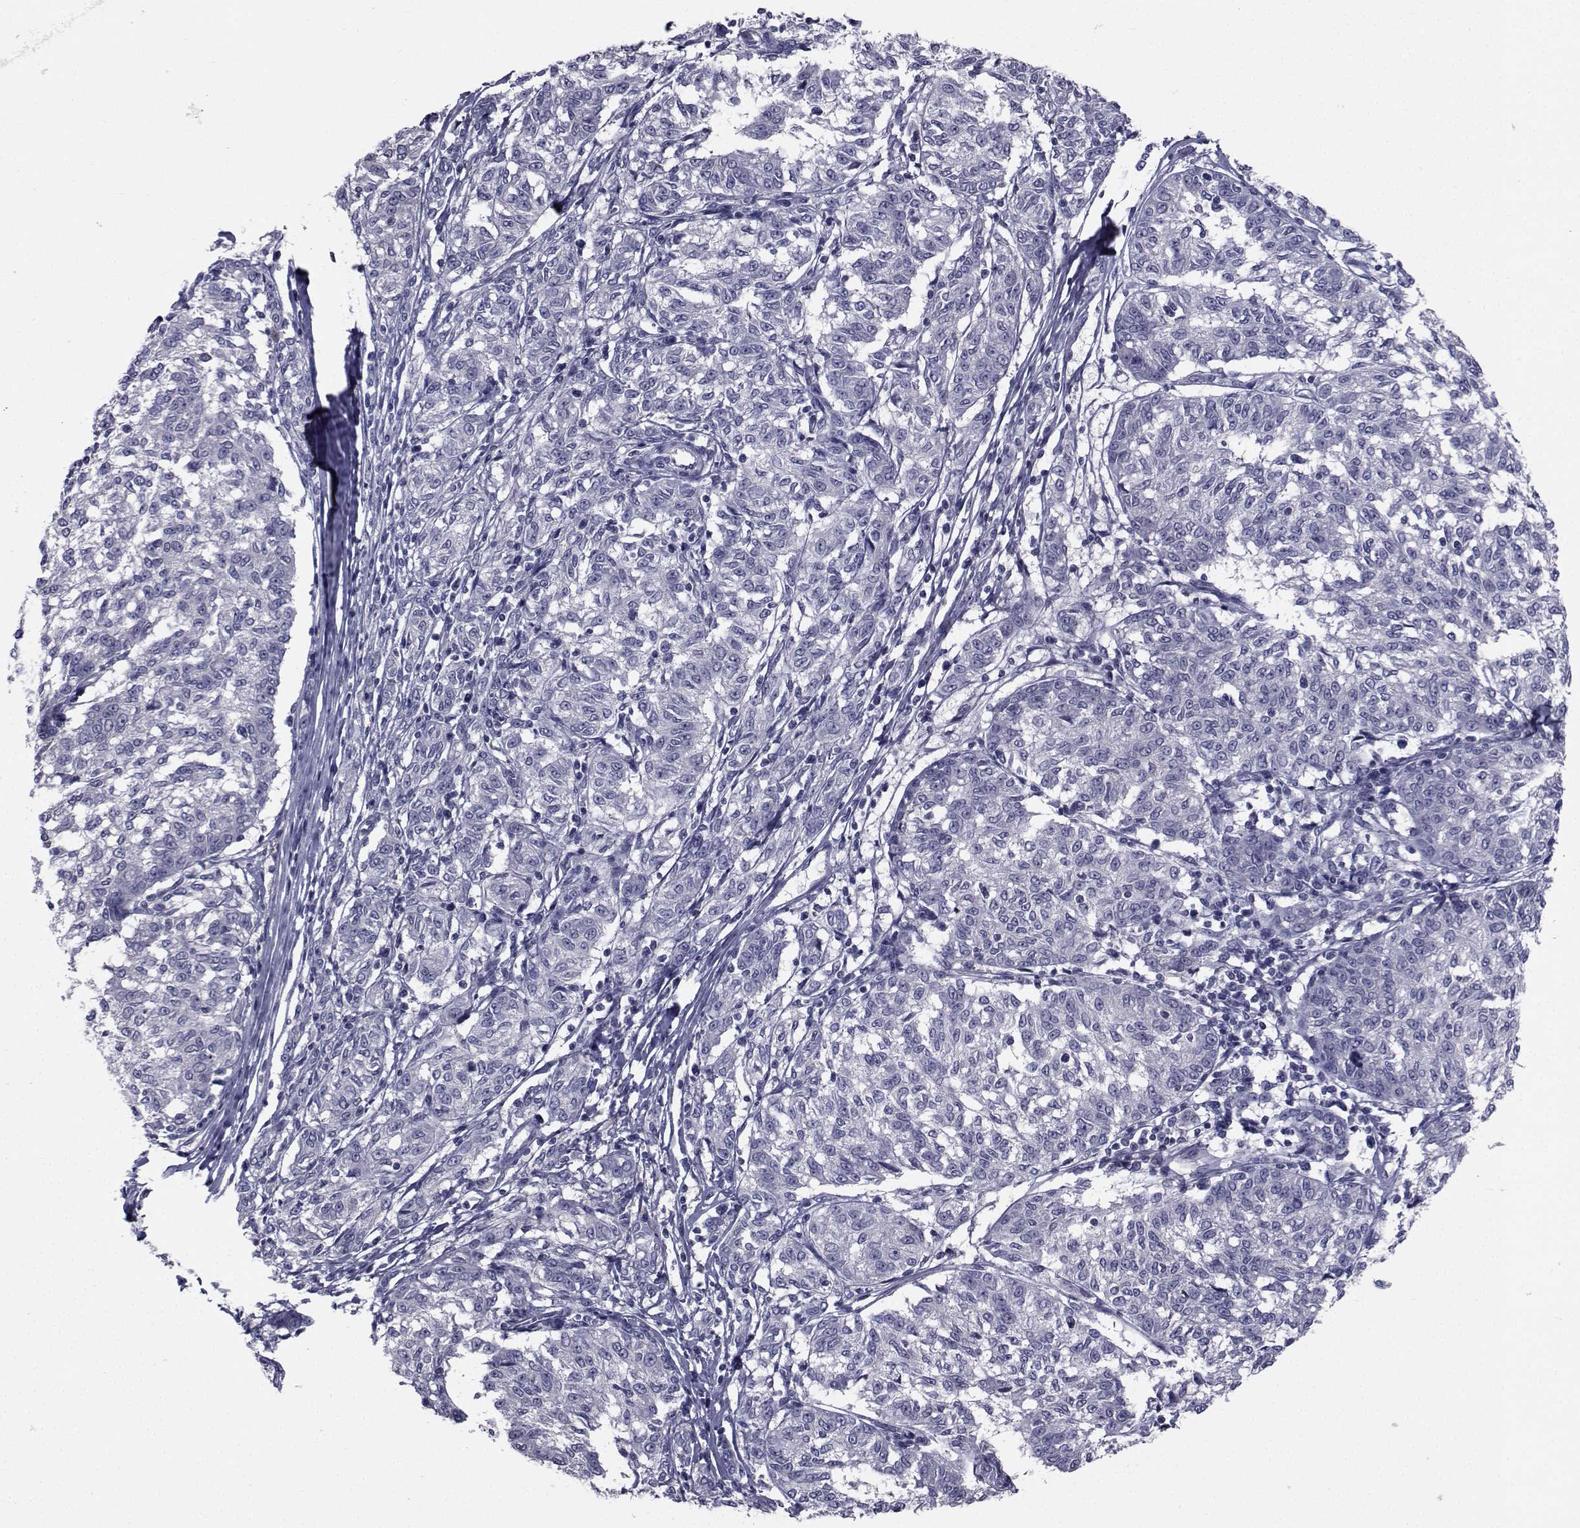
{"staining": {"intensity": "negative", "quantity": "none", "location": "none"}, "tissue": "melanoma", "cell_type": "Tumor cells", "image_type": "cancer", "snomed": [{"axis": "morphology", "description": "Malignant melanoma, NOS"}, {"axis": "topography", "description": "Skin"}], "caption": "High power microscopy image of an IHC image of malignant melanoma, revealing no significant positivity in tumor cells.", "gene": "CHRNA1", "patient": {"sex": "female", "age": 72}}